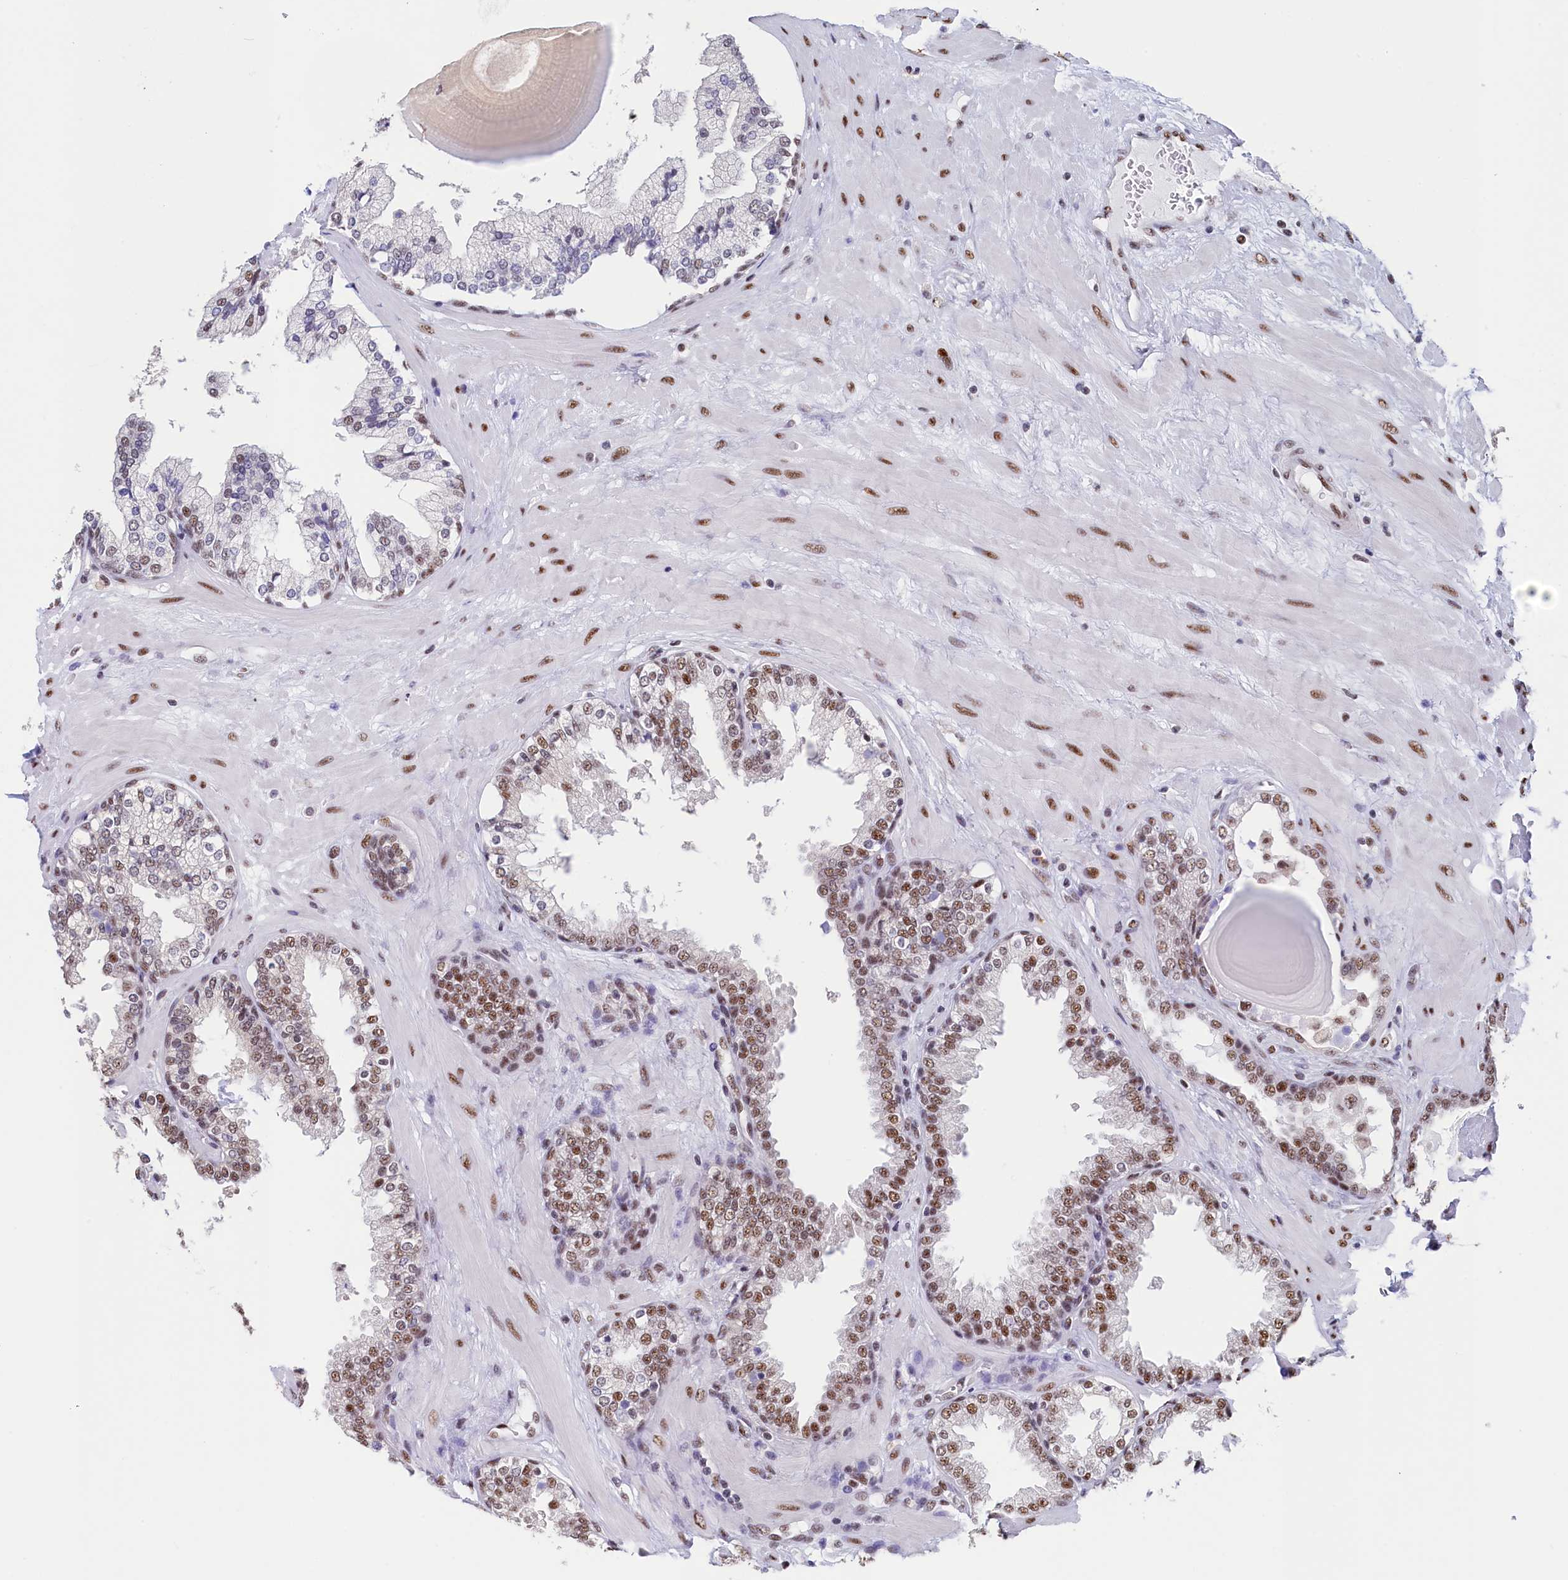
{"staining": {"intensity": "moderate", "quantity": "25%-75%", "location": "nuclear"}, "tissue": "prostate", "cell_type": "Glandular cells", "image_type": "normal", "snomed": [{"axis": "morphology", "description": "Normal tissue, NOS"}, {"axis": "topography", "description": "Prostate"}], "caption": "Immunohistochemistry (IHC) image of benign prostate: prostate stained using IHC demonstrates medium levels of moderate protein expression localized specifically in the nuclear of glandular cells, appearing as a nuclear brown color.", "gene": "MOSPD3", "patient": {"sex": "male", "age": 51}}